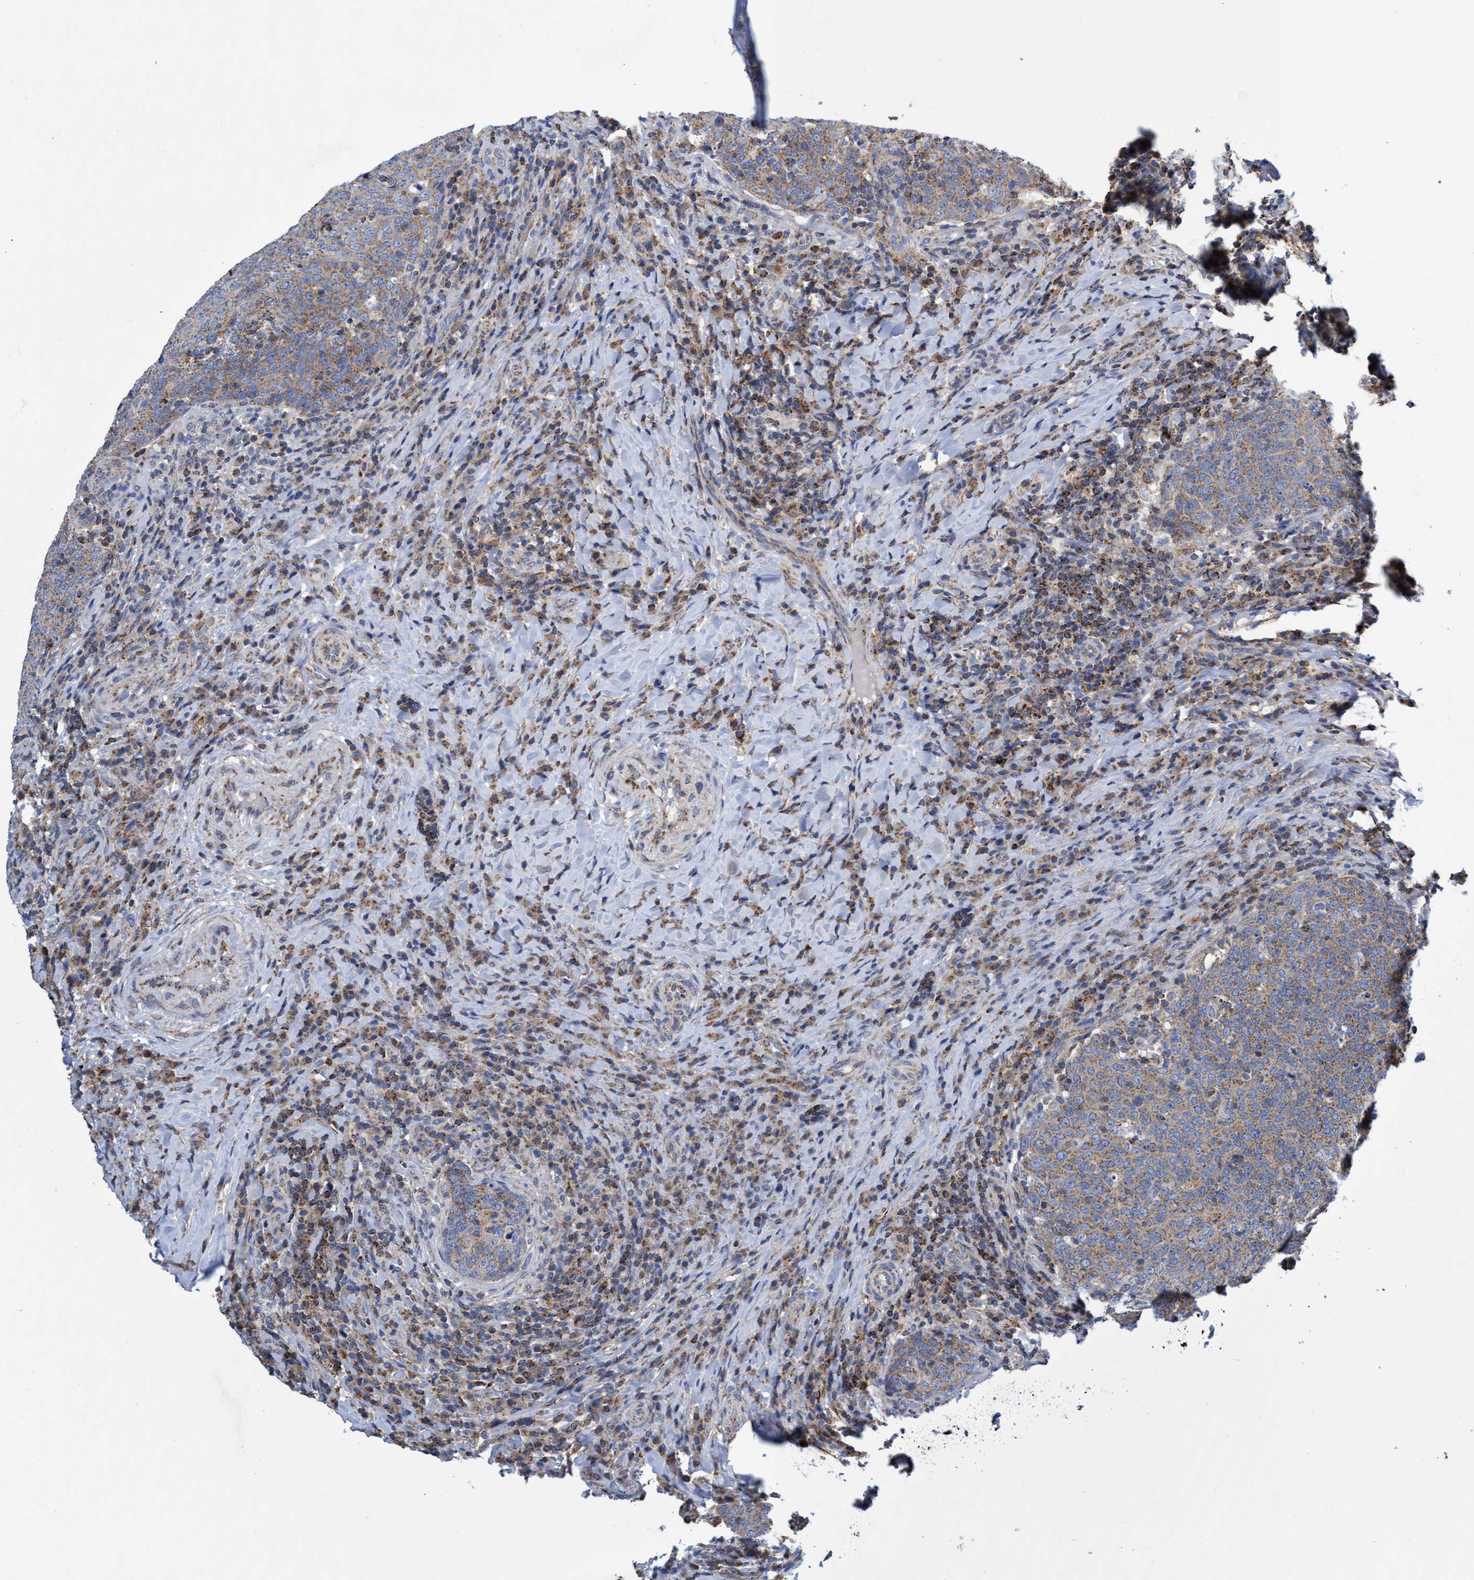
{"staining": {"intensity": "weak", "quantity": ">75%", "location": "cytoplasmic/membranous"}, "tissue": "head and neck cancer", "cell_type": "Tumor cells", "image_type": "cancer", "snomed": [{"axis": "morphology", "description": "Squamous cell carcinoma, NOS"}, {"axis": "morphology", "description": "Squamous cell carcinoma, metastatic, NOS"}, {"axis": "topography", "description": "Lymph node"}, {"axis": "topography", "description": "Head-Neck"}], "caption": "DAB (3,3'-diaminobenzidine) immunohistochemical staining of human head and neck cancer reveals weak cytoplasmic/membranous protein positivity in approximately >75% of tumor cells.", "gene": "CRYZ", "patient": {"sex": "male", "age": 62}}